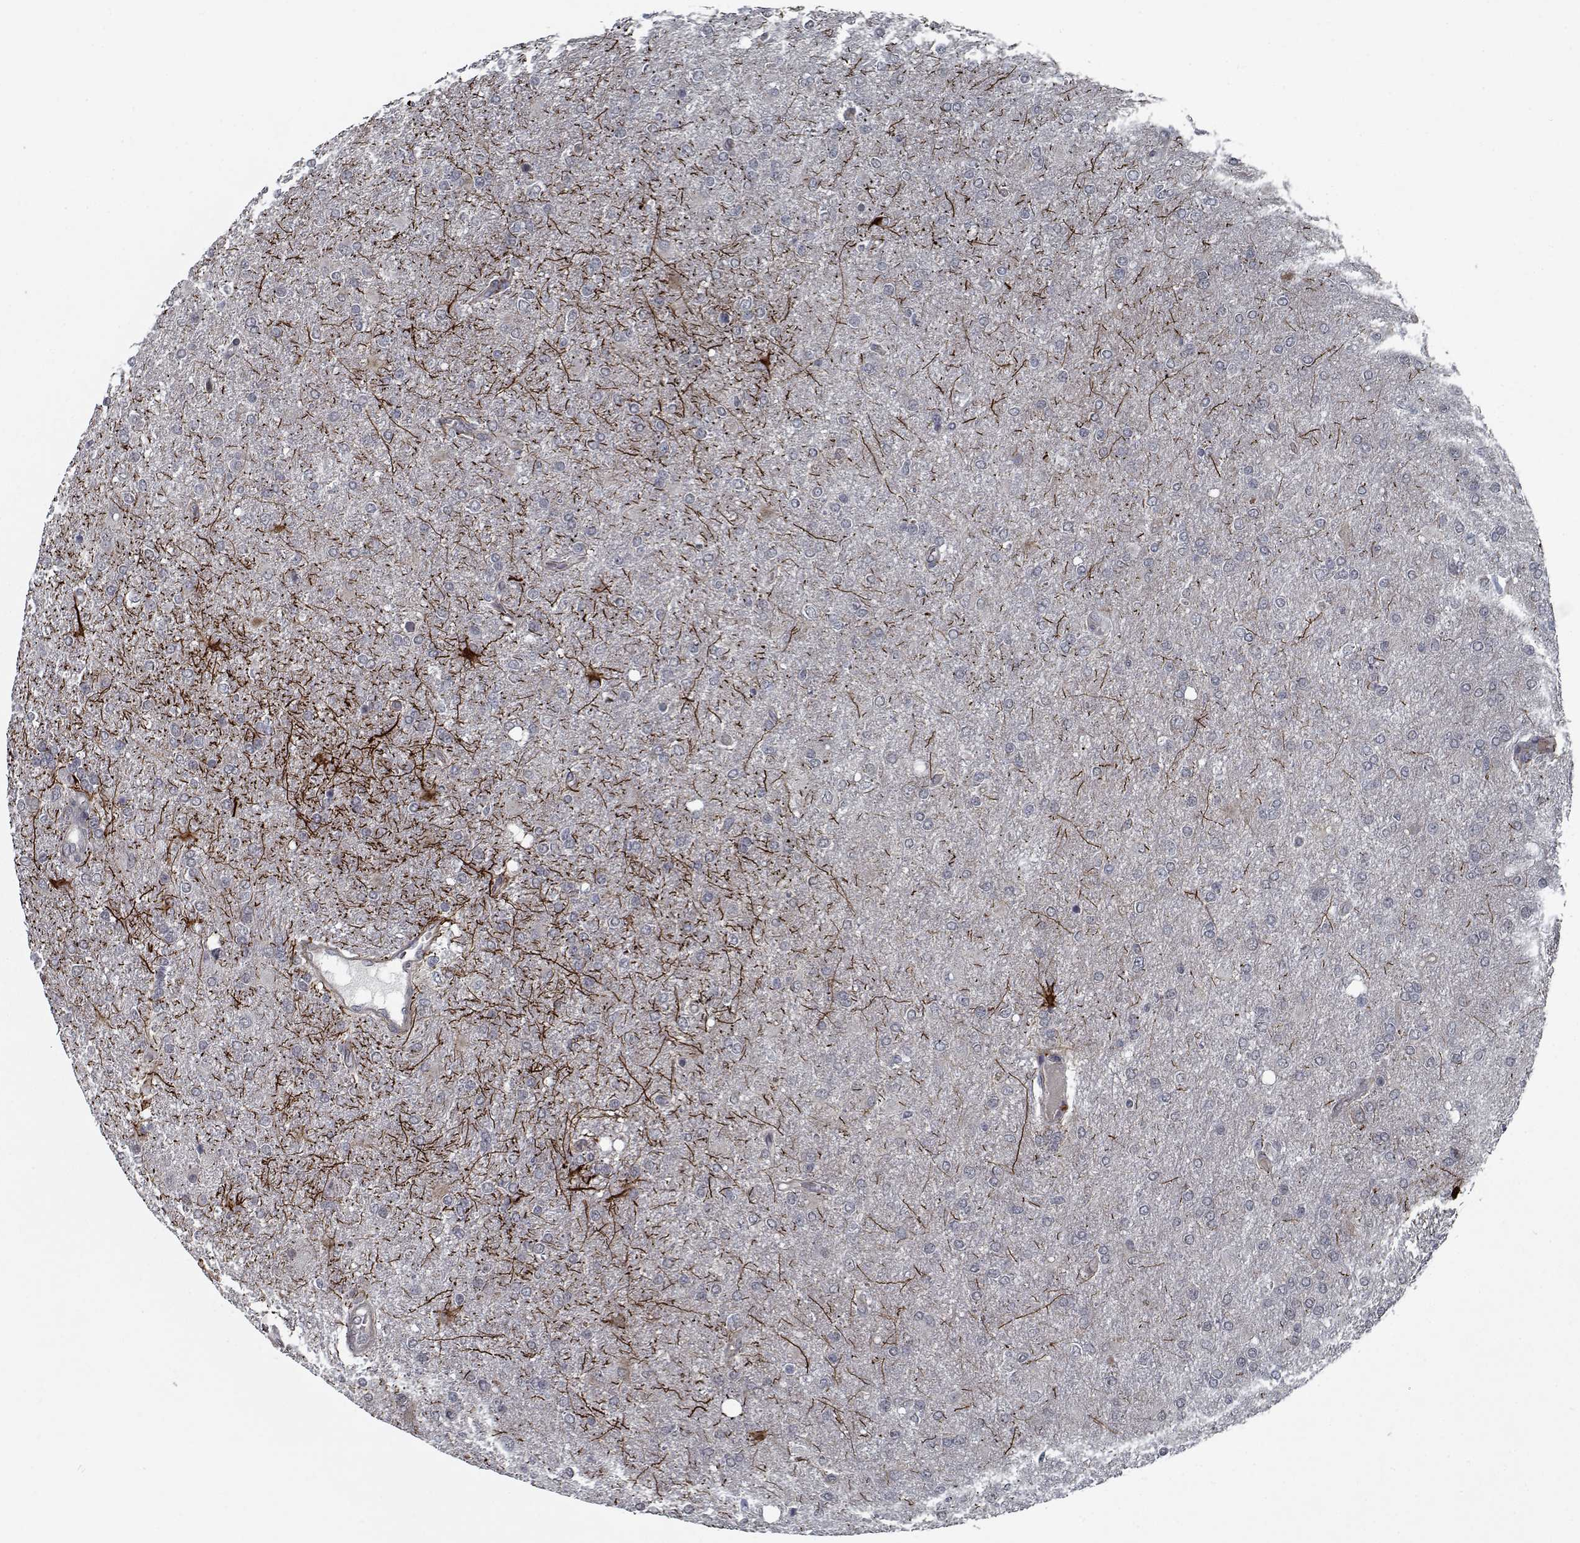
{"staining": {"intensity": "negative", "quantity": "none", "location": "none"}, "tissue": "glioma", "cell_type": "Tumor cells", "image_type": "cancer", "snomed": [{"axis": "morphology", "description": "Glioma, malignant, High grade"}, {"axis": "topography", "description": "Cerebral cortex"}], "caption": "Glioma was stained to show a protein in brown. There is no significant positivity in tumor cells.", "gene": "NLK", "patient": {"sex": "male", "age": 70}}